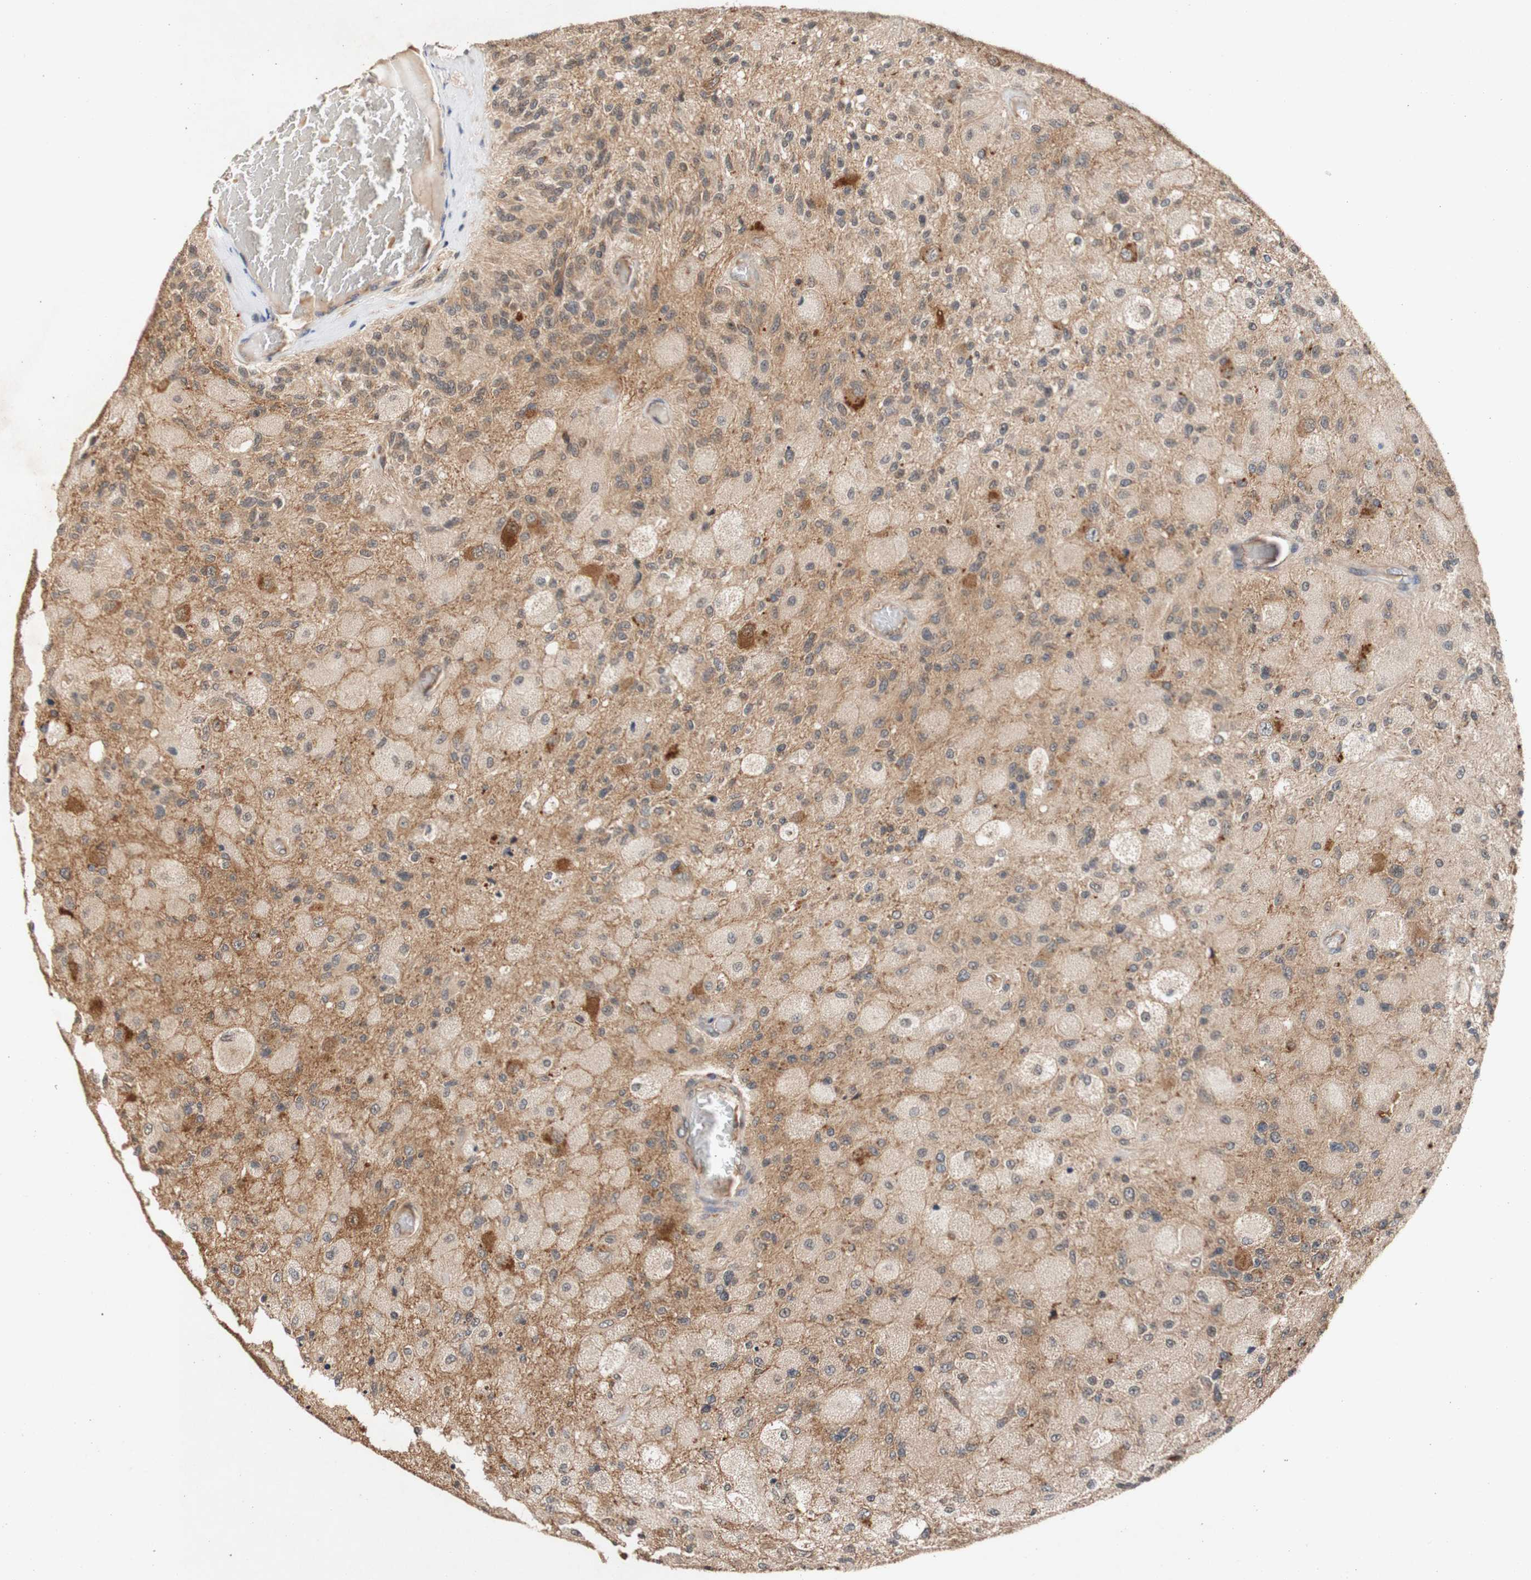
{"staining": {"intensity": "weak", "quantity": "25%-75%", "location": "cytoplasmic/membranous"}, "tissue": "glioma", "cell_type": "Tumor cells", "image_type": "cancer", "snomed": [{"axis": "morphology", "description": "Normal tissue, NOS"}, {"axis": "morphology", "description": "Glioma, malignant, High grade"}, {"axis": "topography", "description": "Cerebral cortex"}], "caption": "Immunohistochemical staining of human malignant glioma (high-grade) demonstrates low levels of weak cytoplasmic/membranous protein positivity in approximately 25%-75% of tumor cells. The protein of interest is shown in brown color, while the nuclei are stained blue.", "gene": "PIN1", "patient": {"sex": "male", "age": 77}}